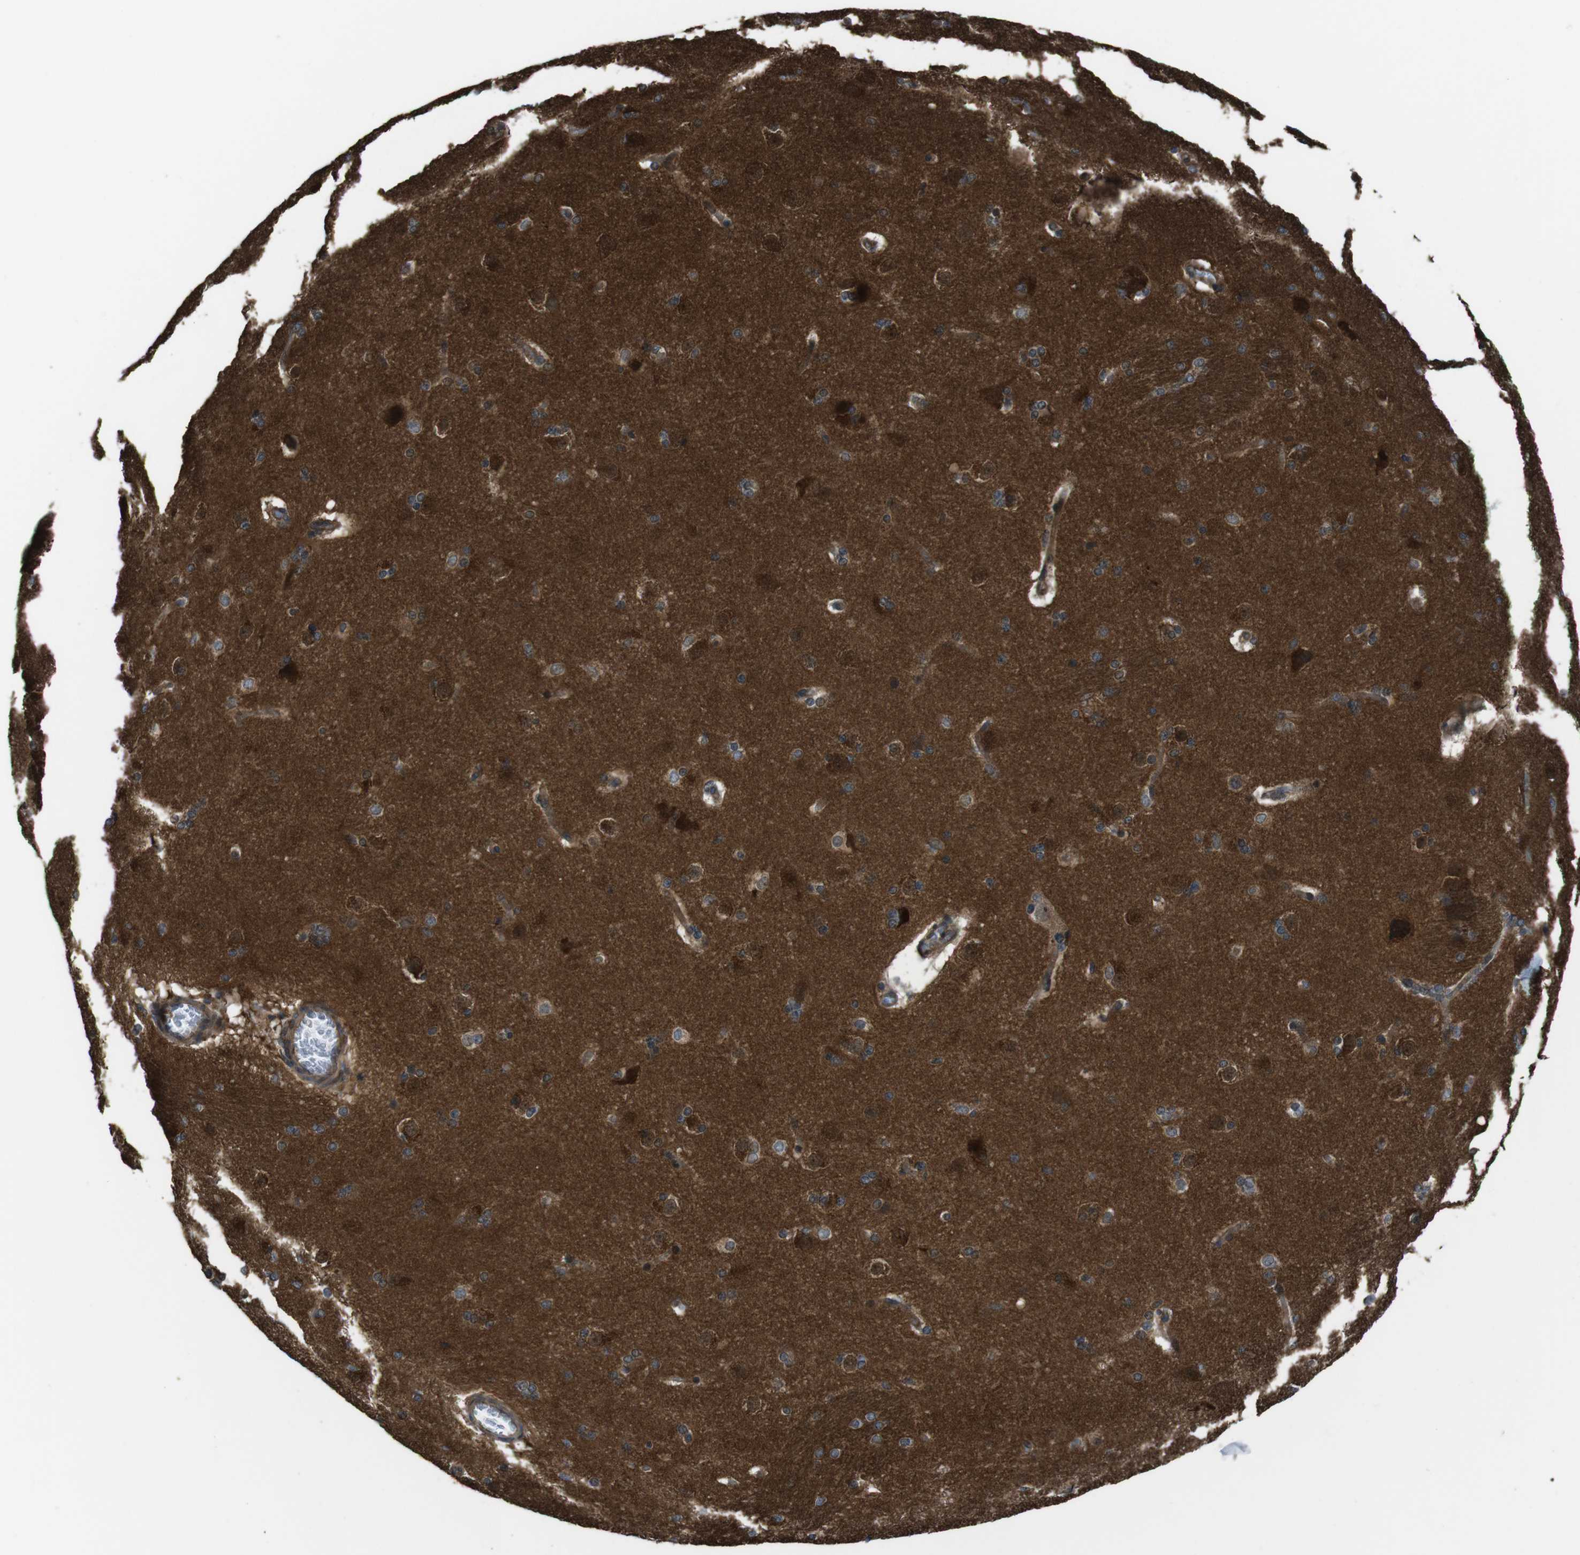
{"staining": {"intensity": "moderate", "quantity": "25%-75%", "location": "cytoplasmic/membranous"}, "tissue": "caudate", "cell_type": "Glial cells", "image_type": "normal", "snomed": [{"axis": "morphology", "description": "Normal tissue, NOS"}, {"axis": "topography", "description": "Lateral ventricle wall"}], "caption": "Protein staining of unremarkable caudate reveals moderate cytoplasmic/membranous staining in about 25%-75% of glial cells. The staining was performed using DAB (3,3'-diaminobenzidine), with brown indicating positive protein expression. Nuclei are stained blue with hematoxylin.", "gene": "SLC22A23", "patient": {"sex": "female", "age": 19}}